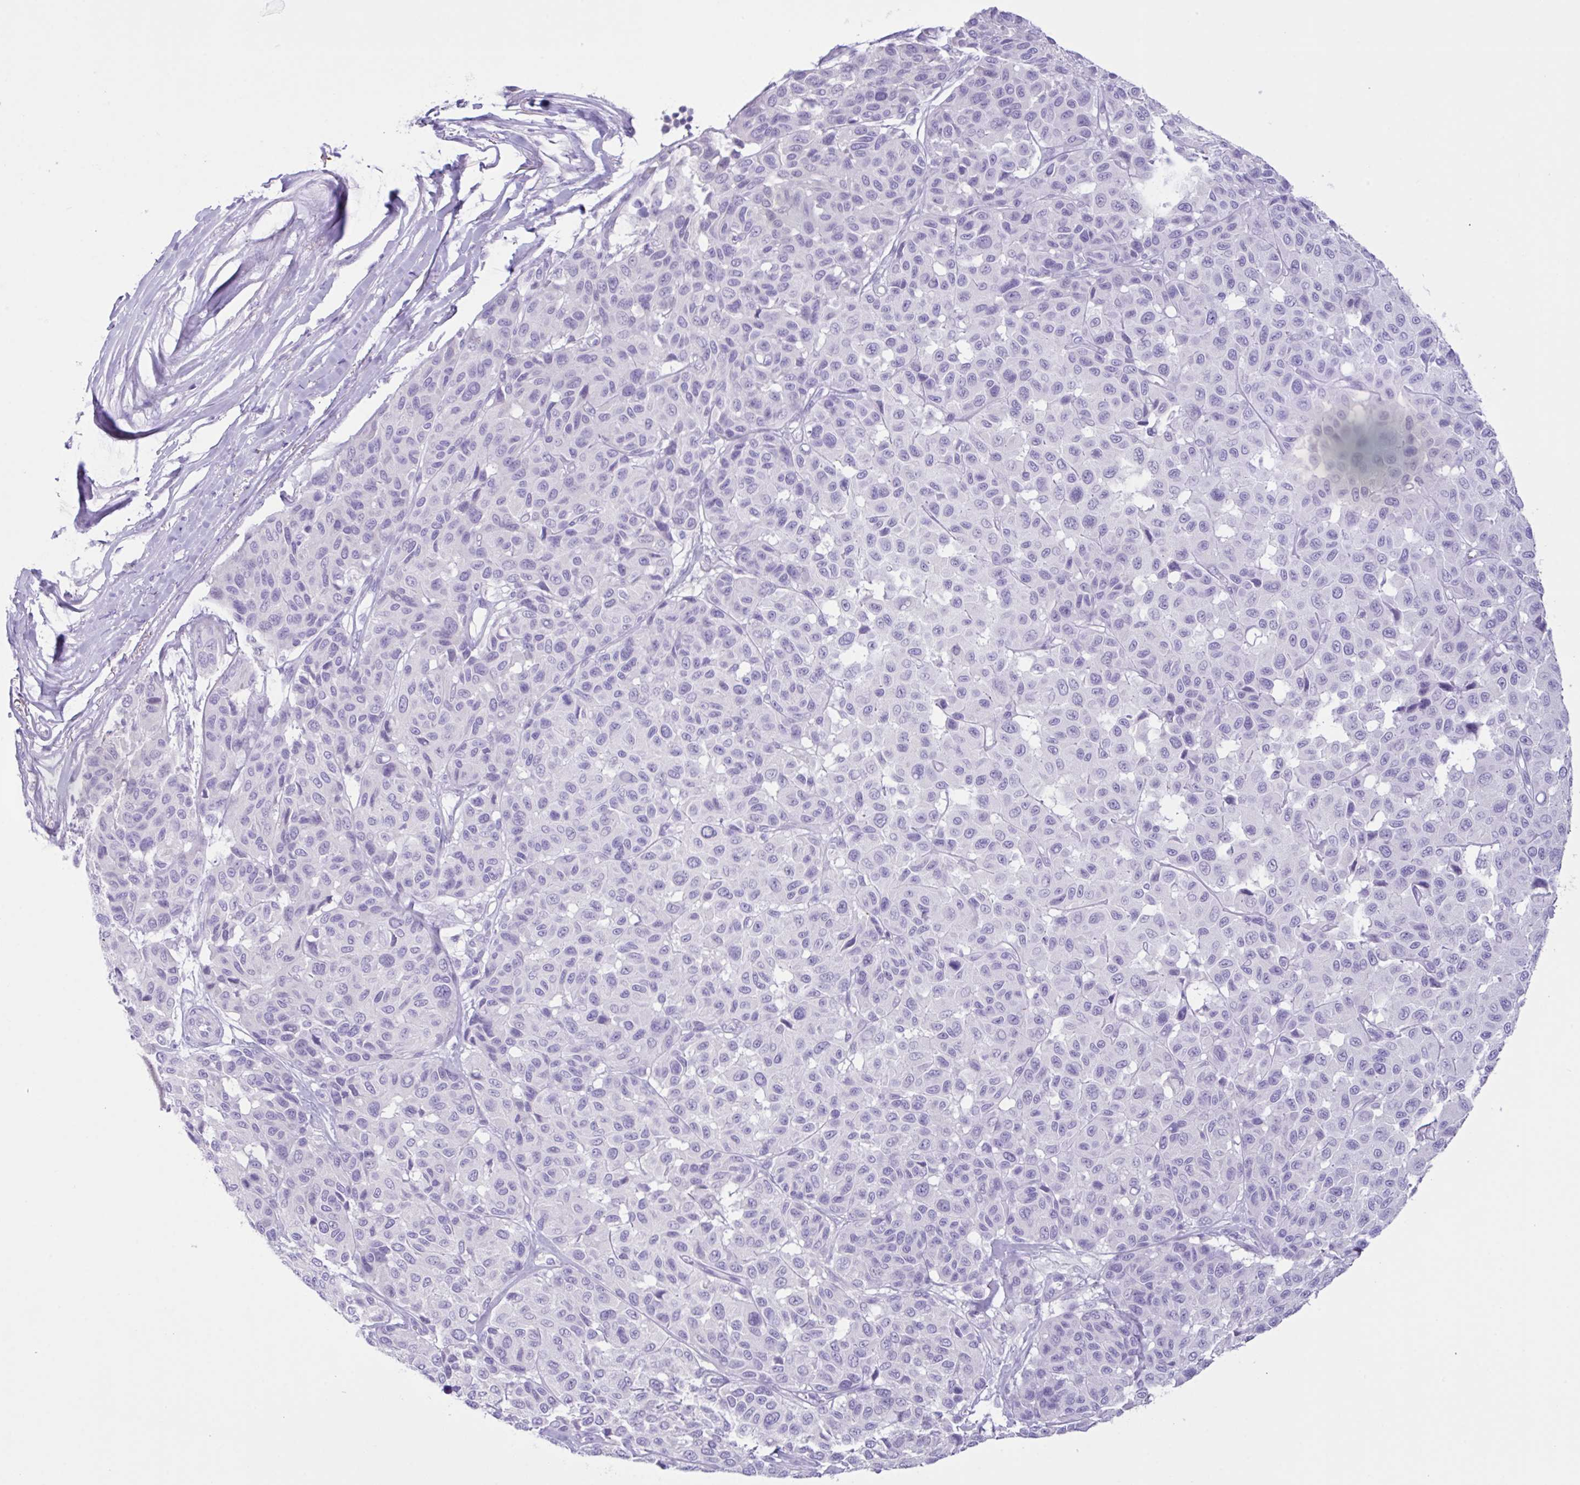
{"staining": {"intensity": "negative", "quantity": "none", "location": "none"}, "tissue": "melanoma", "cell_type": "Tumor cells", "image_type": "cancer", "snomed": [{"axis": "morphology", "description": "Malignant melanoma, NOS"}, {"axis": "topography", "description": "Skin"}], "caption": "Immunohistochemical staining of human melanoma shows no significant positivity in tumor cells.", "gene": "CST11", "patient": {"sex": "female", "age": 66}}